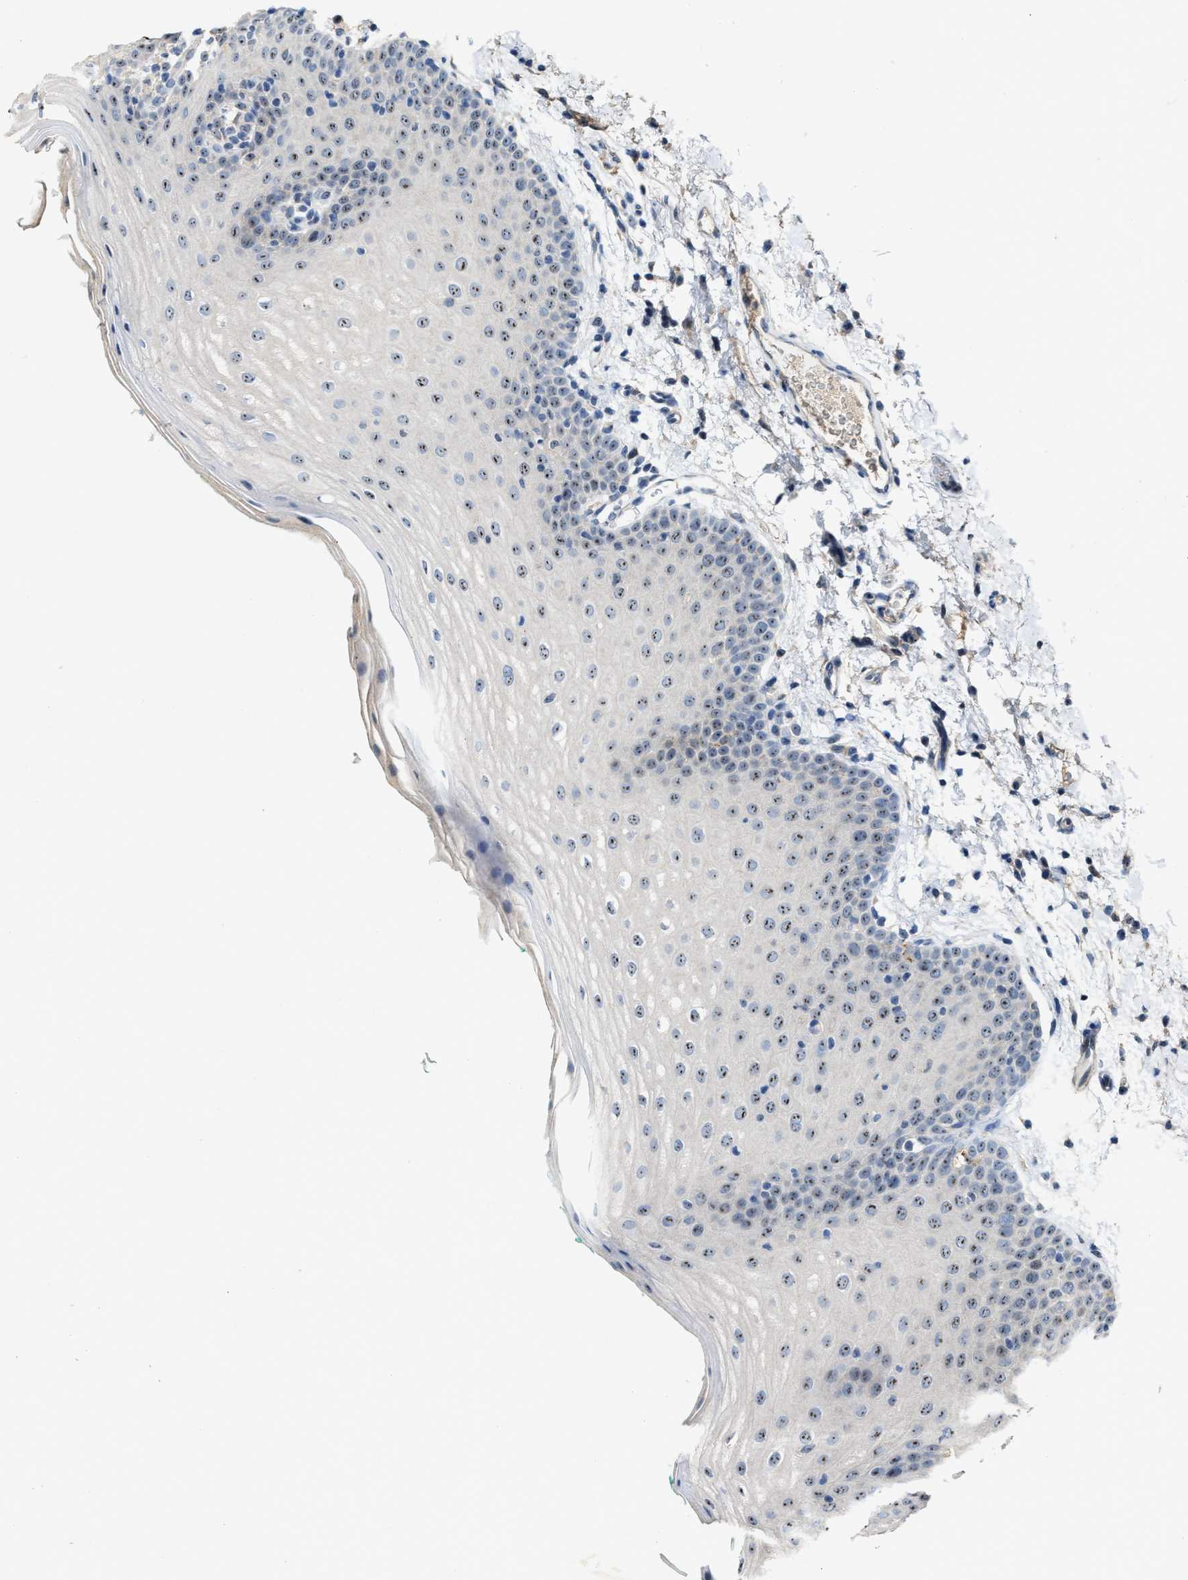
{"staining": {"intensity": "moderate", "quantity": ">75%", "location": "nuclear"}, "tissue": "oral mucosa", "cell_type": "Squamous epithelial cells", "image_type": "normal", "snomed": [{"axis": "morphology", "description": "Normal tissue, NOS"}, {"axis": "topography", "description": "Skin"}, {"axis": "topography", "description": "Oral tissue"}], "caption": "DAB immunohistochemical staining of normal human oral mucosa exhibits moderate nuclear protein positivity in about >75% of squamous epithelial cells. (DAB IHC with brightfield microscopy, high magnification).", "gene": "ZNF783", "patient": {"sex": "male", "age": 84}}